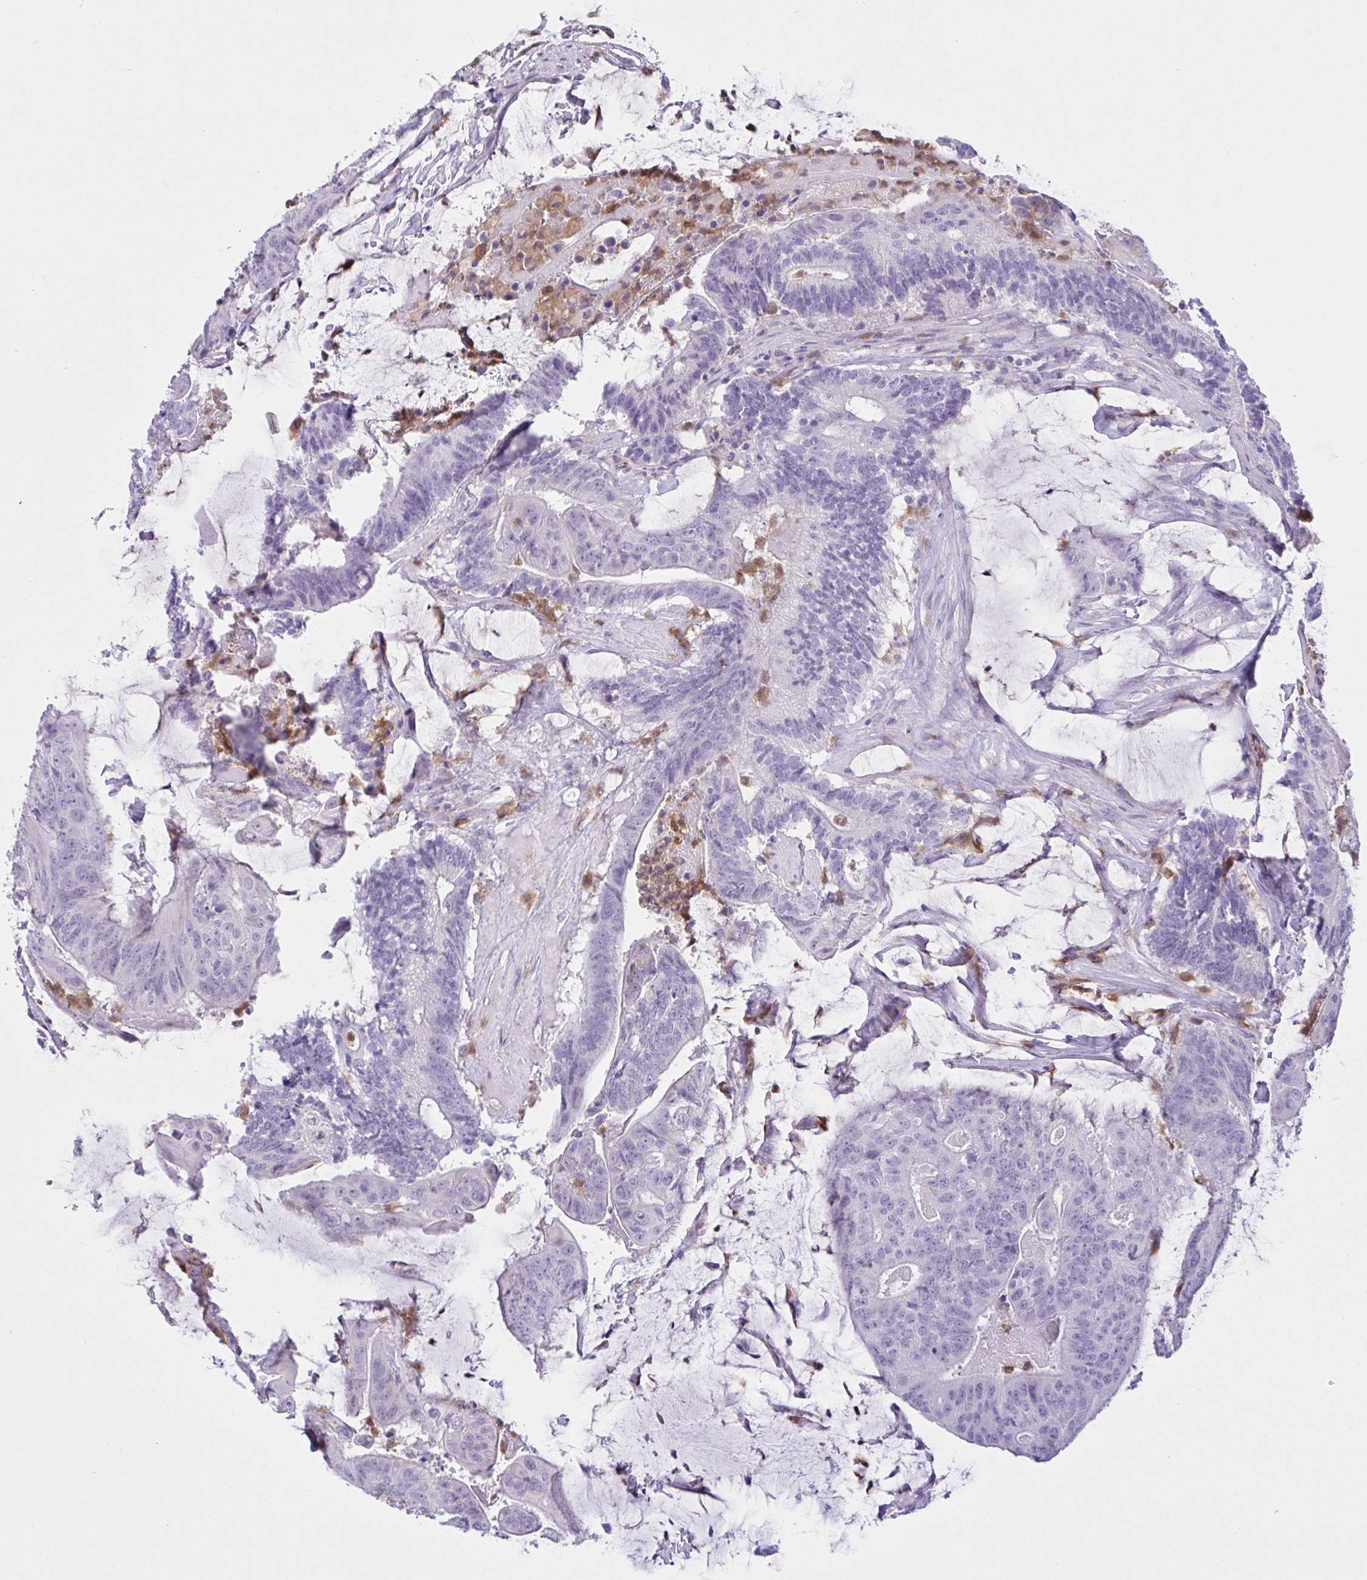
{"staining": {"intensity": "negative", "quantity": "none", "location": "none"}, "tissue": "colorectal cancer", "cell_type": "Tumor cells", "image_type": "cancer", "snomed": [{"axis": "morphology", "description": "Adenocarcinoma, NOS"}, {"axis": "topography", "description": "Colon"}], "caption": "DAB (3,3'-diaminobenzidine) immunohistochemical staining of colorectal cancer (adenocarcinoma) shows no significant positivity in tumor cells.", "gene": "NCF1", "patient": {"sex": "female", "age": 43}}